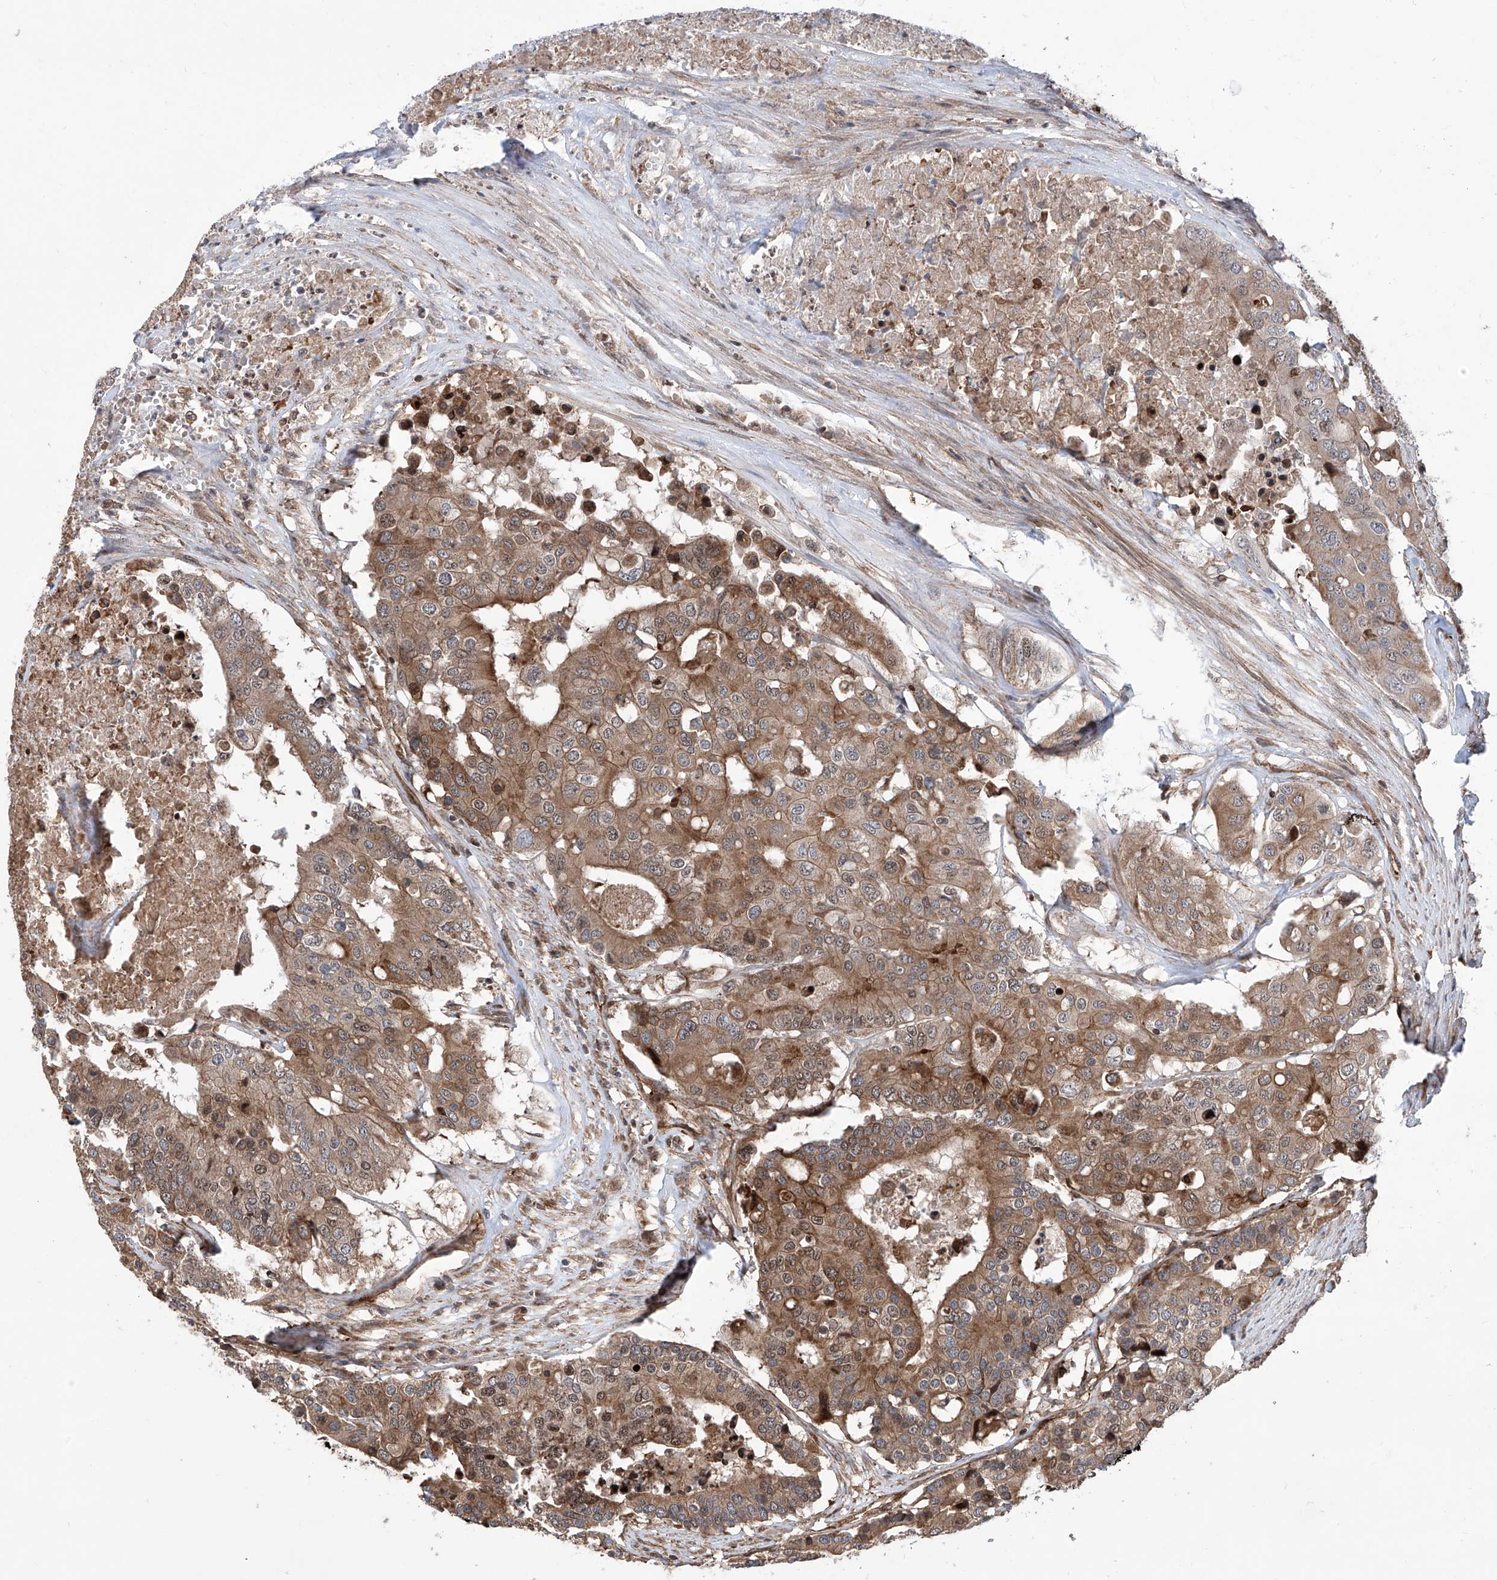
{"staining": {"intensity": "moderate", "quantity": ">75%", "location": "cytoplasmic/membranous,nuclear"}, "tissue": "colorectal cancer", "cell_type": "Tumor cells", "image_type": "cancer", "snomed": [{"axis": "morphology", "description": "Adenocarcinoma, NOS"}, {"axis": "topography", "description": "Colon"}], "caption": "Immunohistochemistry (IHC) image of neoplastic tissue: human adenocarcinoma (colorectal) stained using immunohistochemistry (IHC) displays medium levels of moderate protein expression localized specifically in the cytoplasmic/membranous and nuclear of tumor cells, appearing as a cytoplasmic/membranous and nuclear brown color.", "gene": "APAF1", "patient": {"sex": "male", "age": 77}}